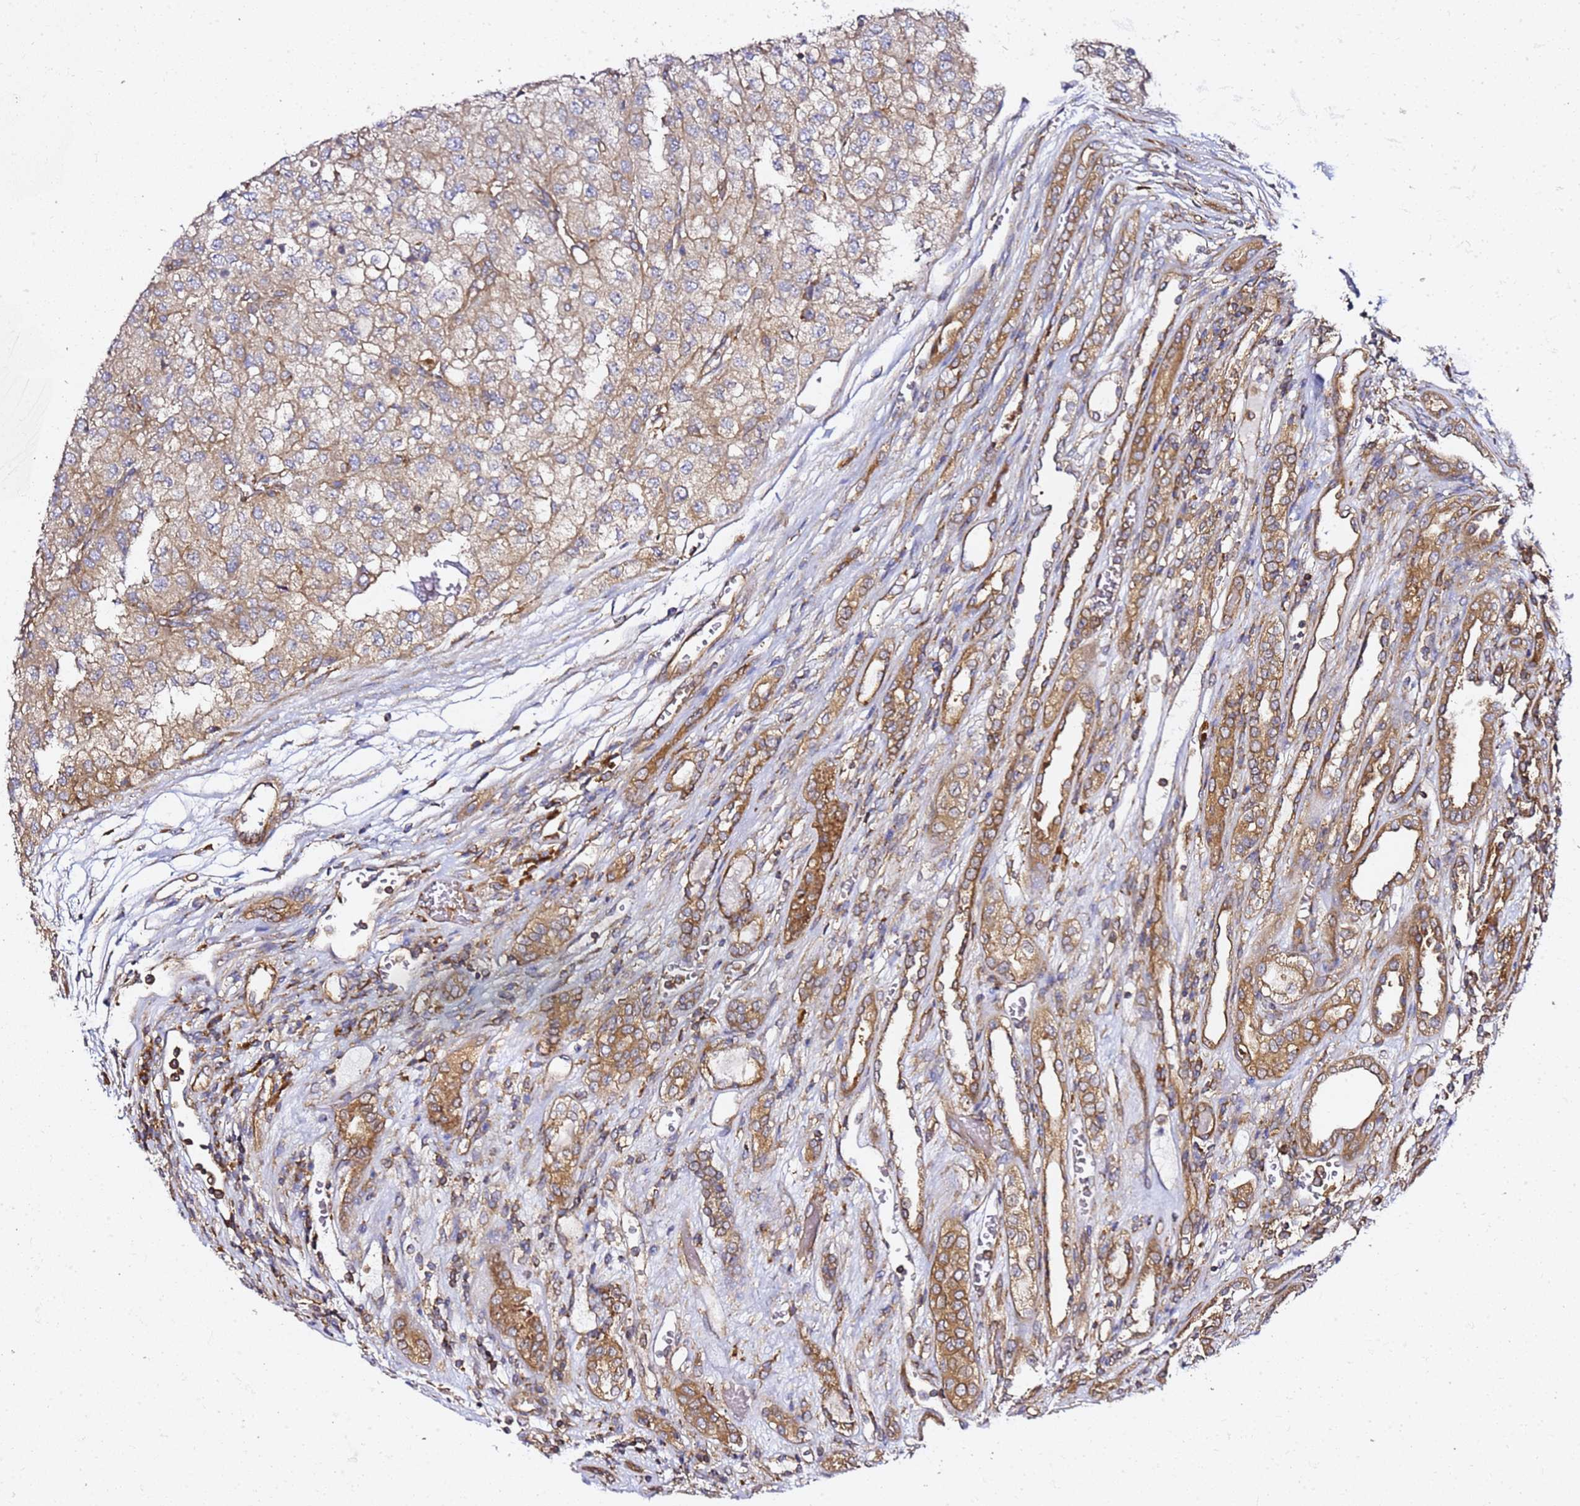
{"staining": {"intensity": "weak", "quantity": "25%-75%", "location": "cytoplasmic/membranous"}, "tissue": "renal cancer", "cell_type": "Tumor cells", "image_type": "cancer", "snomed": [{"axis": "morphology", "description": "Adenocarcinoma, NOS"}, {"axis": "topography", "description": "Kidney"}], "caption": "Renal cancer was stained to show a protein in brown. There is low levels of weak cytoplasmic/membranous positivity in about 25%-75% of tumor cells.", "gene": "TPST1", "patient": {"sex": "female", "age": 54}}